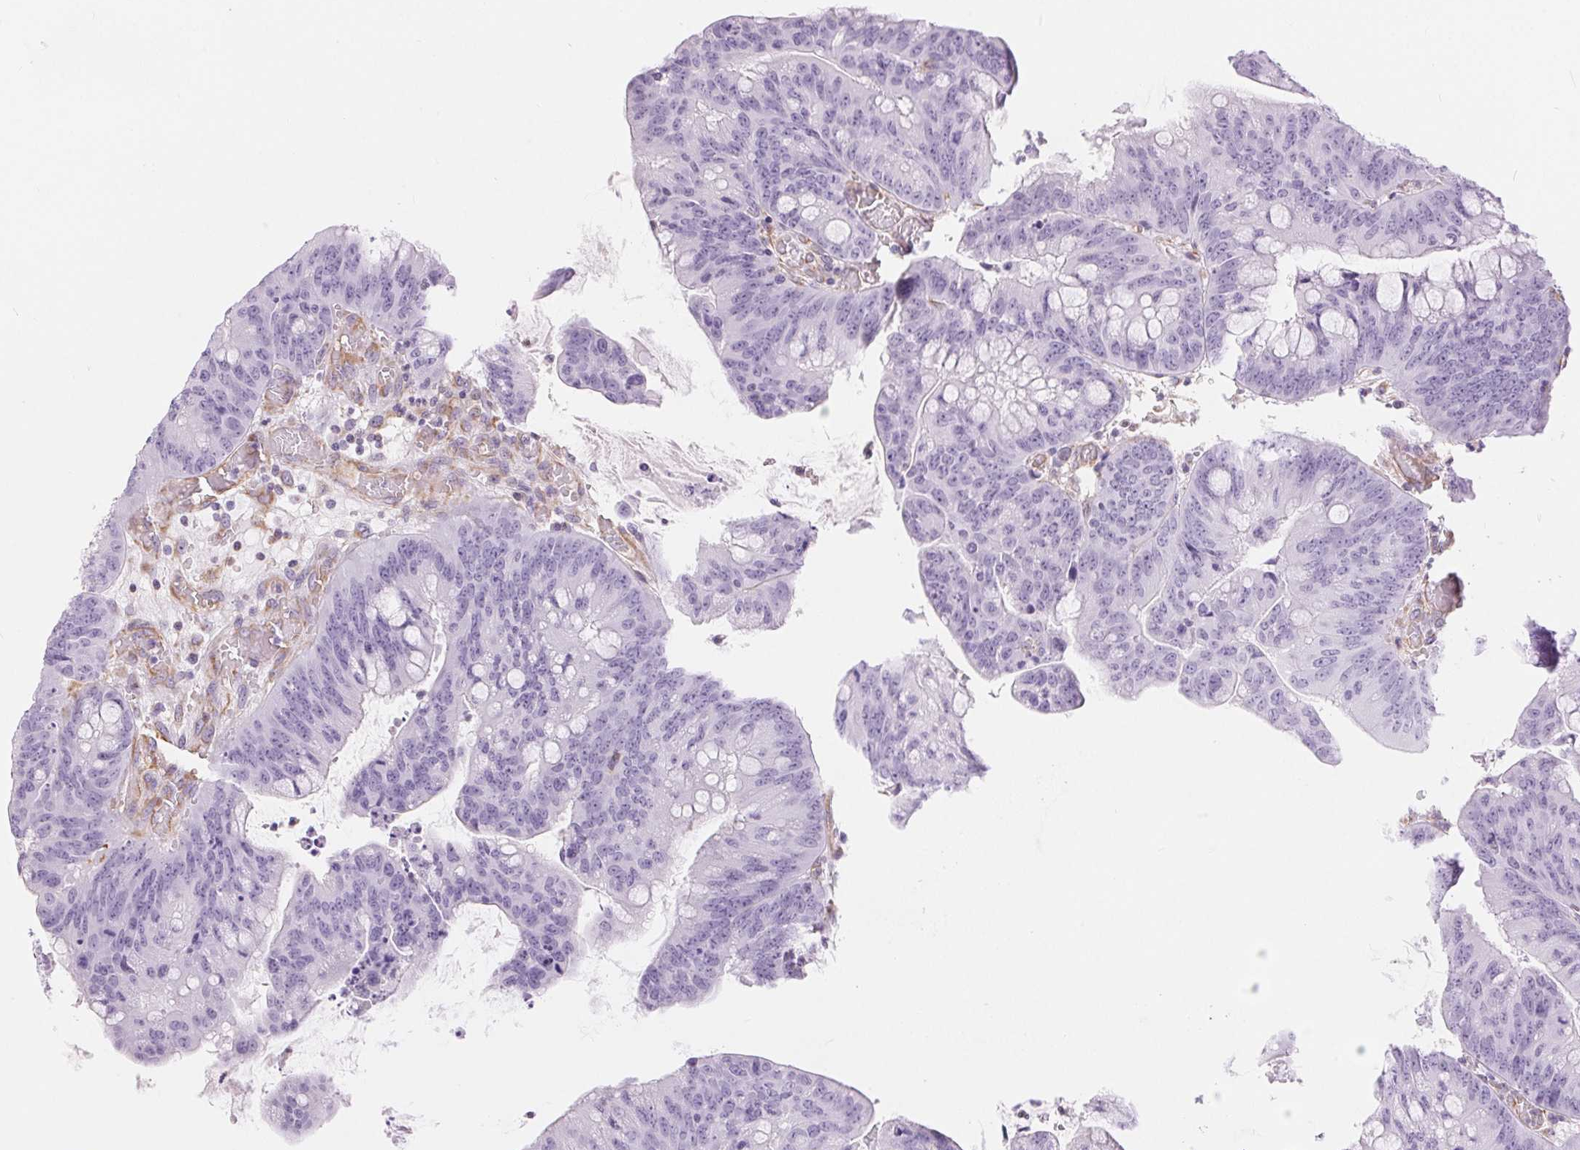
{"staining": {"intensity": "negative", "quantity": "none", "location": "none"}, "tissue": "colorectal cancer", "cell_type": "Tumor cells", "image_type": "cancer", "snomed": [{"axis": "morphology", "description": "Adenocarcinoma, NOS"}, {"axis": "topography", "description": "Colon"}], "caption": "High power microscopy photomicrograph of an immunohistochemistry micrograph of colorectal adenocarcinoma, revealing no significant positivity in tumor cells. (Brightfield microscopy of DAB immunohistochemistry (IHC) at high magnification).", "gene": "GFAP", "patient": {"sex": "male", "age": 62}}